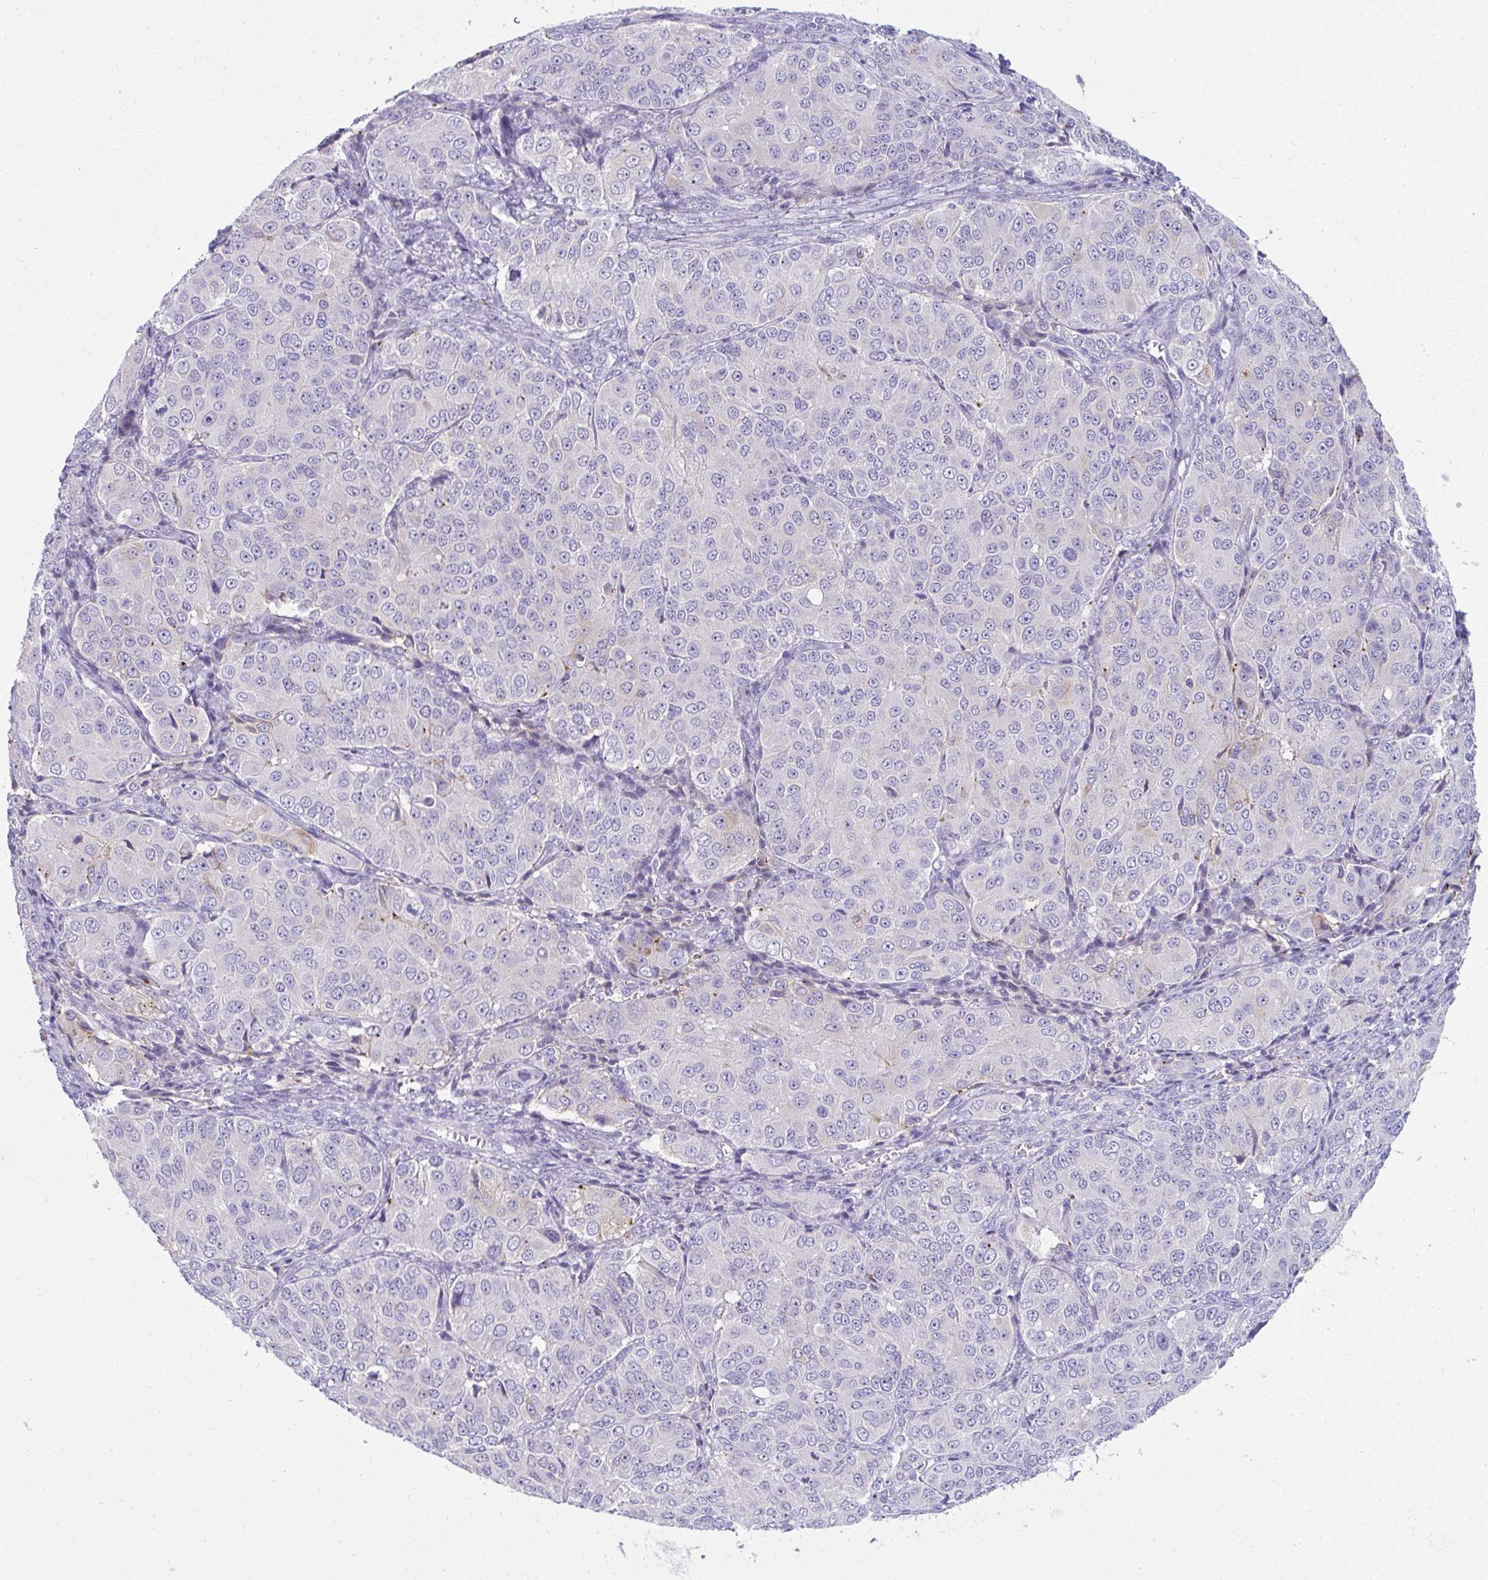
{"staining": {"intensity": "moderate", "quantity": "<25%", "location": "cytoplasmic/membranous"}, "tissue": "ovarian cancer", "cell_type": "Tumor cells", "image_type": "cancer", "snomed": [{"axis": "morphology", "description": "Carcinoma, endometroid"}, {"axis": "topography", "description": "Ovary"}], "caption": "Protein staining by immunohistochemistry exhibits moderate cytoplasmic/membranous expression in approximately <25% of tumor cells in ovarian endometroid carcinoma. (IHC, brightfield microscopy, high magnification).", "gene": "RGPD5", "patient": {"sex": "female", "age": 51}}